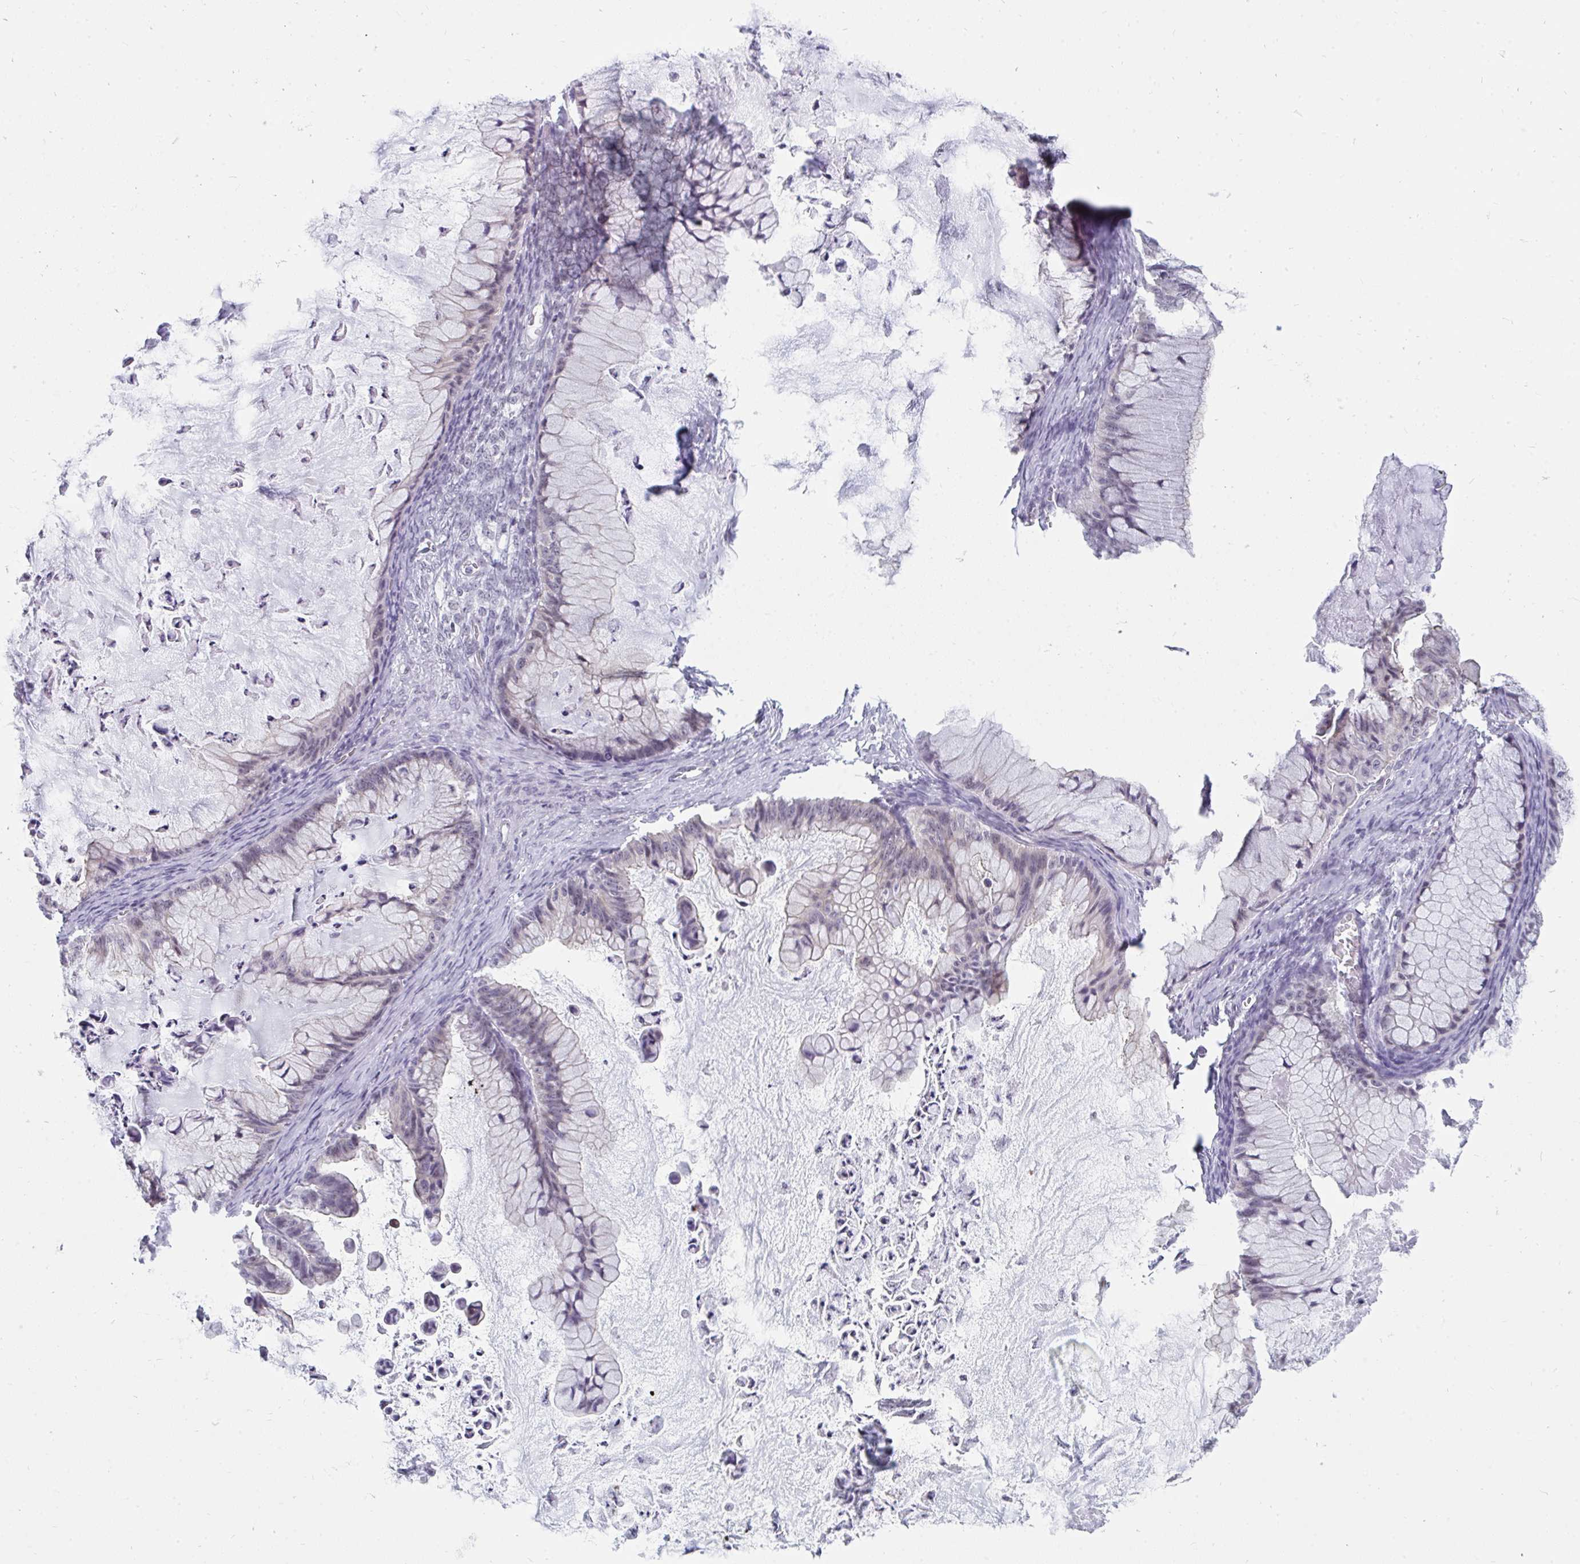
{"staining": {"intensity": "negative", "quantity": "none", "location": "none"}, "tissue": "ovarian cancer", "cell_type": "Tumor cells", "image_type": "cancer", "snomed": [{"axis": "morphology", "description": "Cystadenocarcinoma, mucinous, NOS"}, {"axis": "topography", "description": "Ovary"}], "caption": "Tumor cells show no significant expression in ovarian cancer.", "gene": "PRR14", "patient": {"sex": "female", "age": 72}}